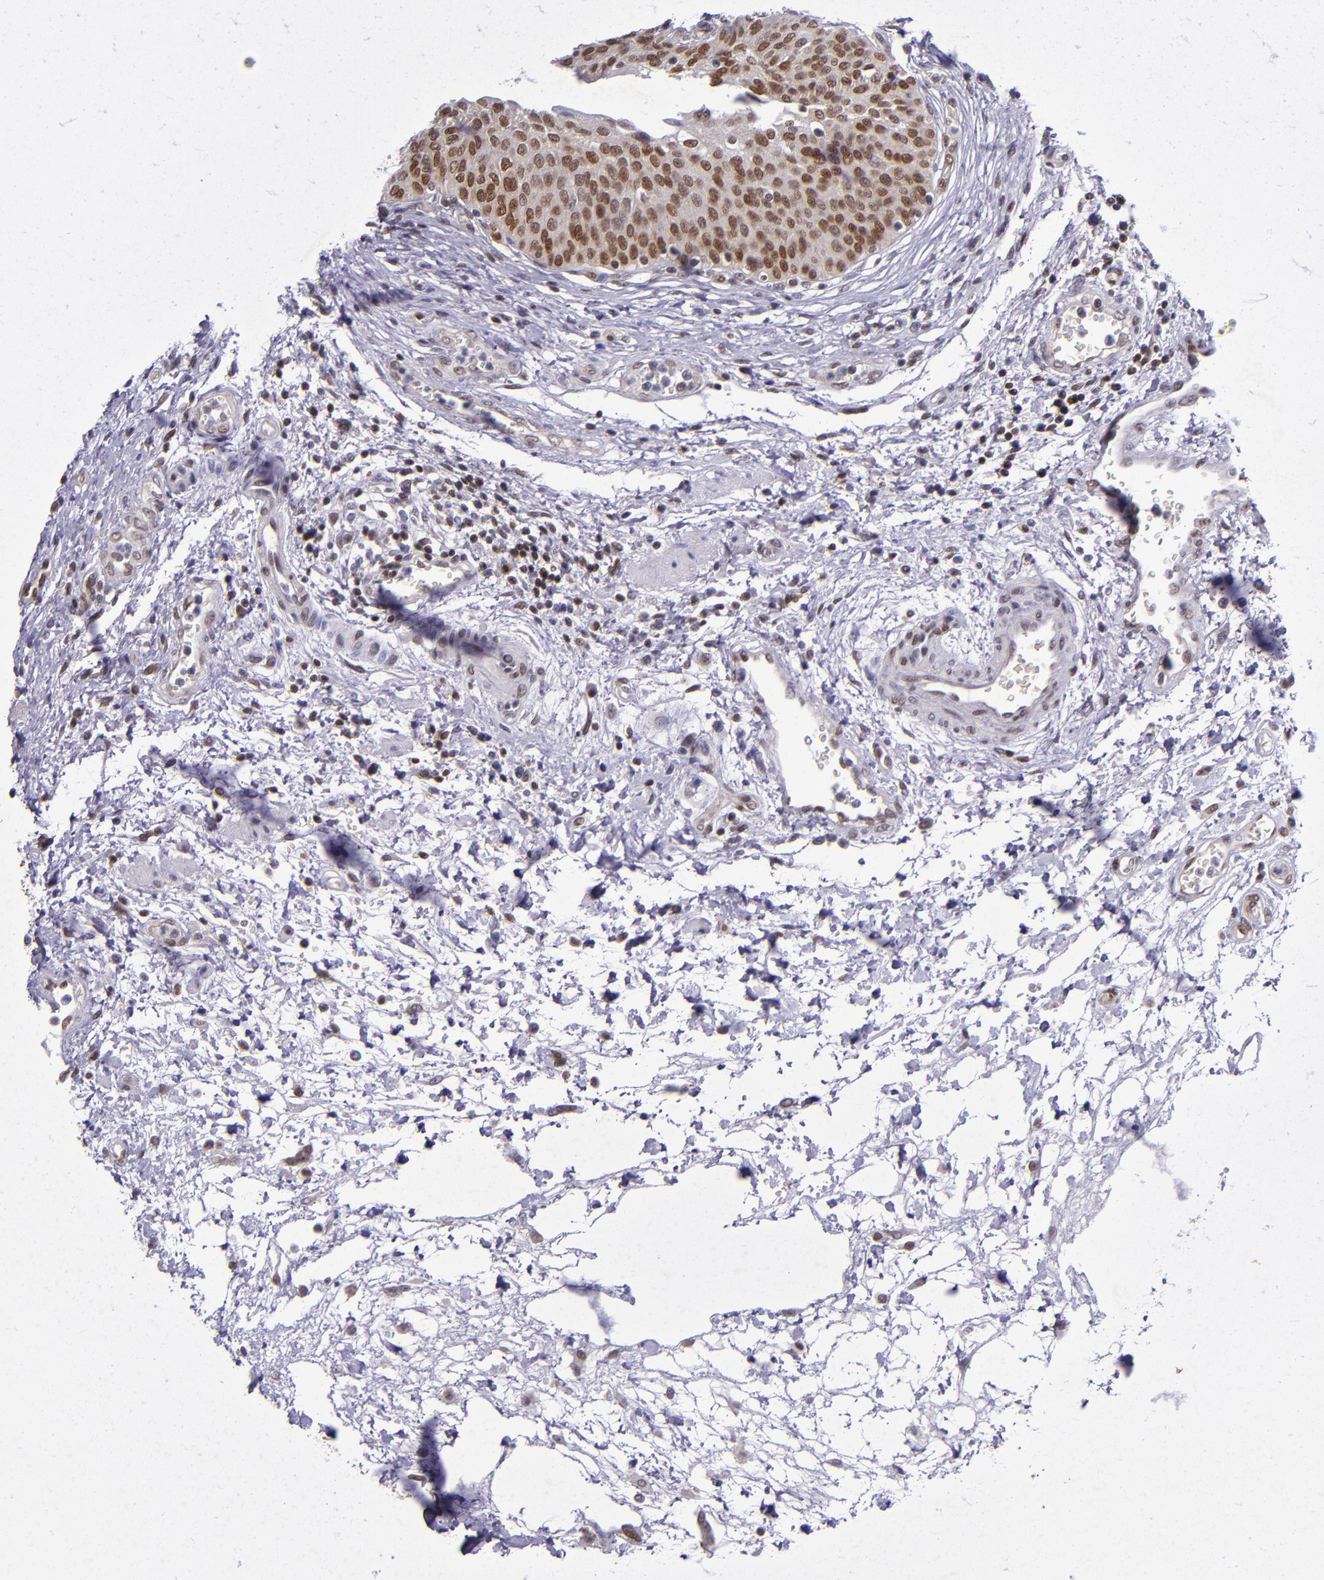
{"staining": {"intensity": "strong", "quantity": ">75%", "location": "cytoplasmic/membranous,nuclear"}, "tissue": "urinary bladder", "cell_type": "Urothelial cells", "image_type": "normal", "snomed": [{"axis": "morphology", "description": "Normal tissue, NOS"}, {"axis": "topography", "description": "Smooth muscle"}, {"axis": "topography", "description": "Urinary bladder"}], "caption": "Immunohistochemistry of benign urinary bladder reveals high levels of strong cytoplasmic/membranous,nuclear expression in approximately >75% of urothelial cells.", "gene": "MGMT", "patient": {"sex": "male", "age": 35}}